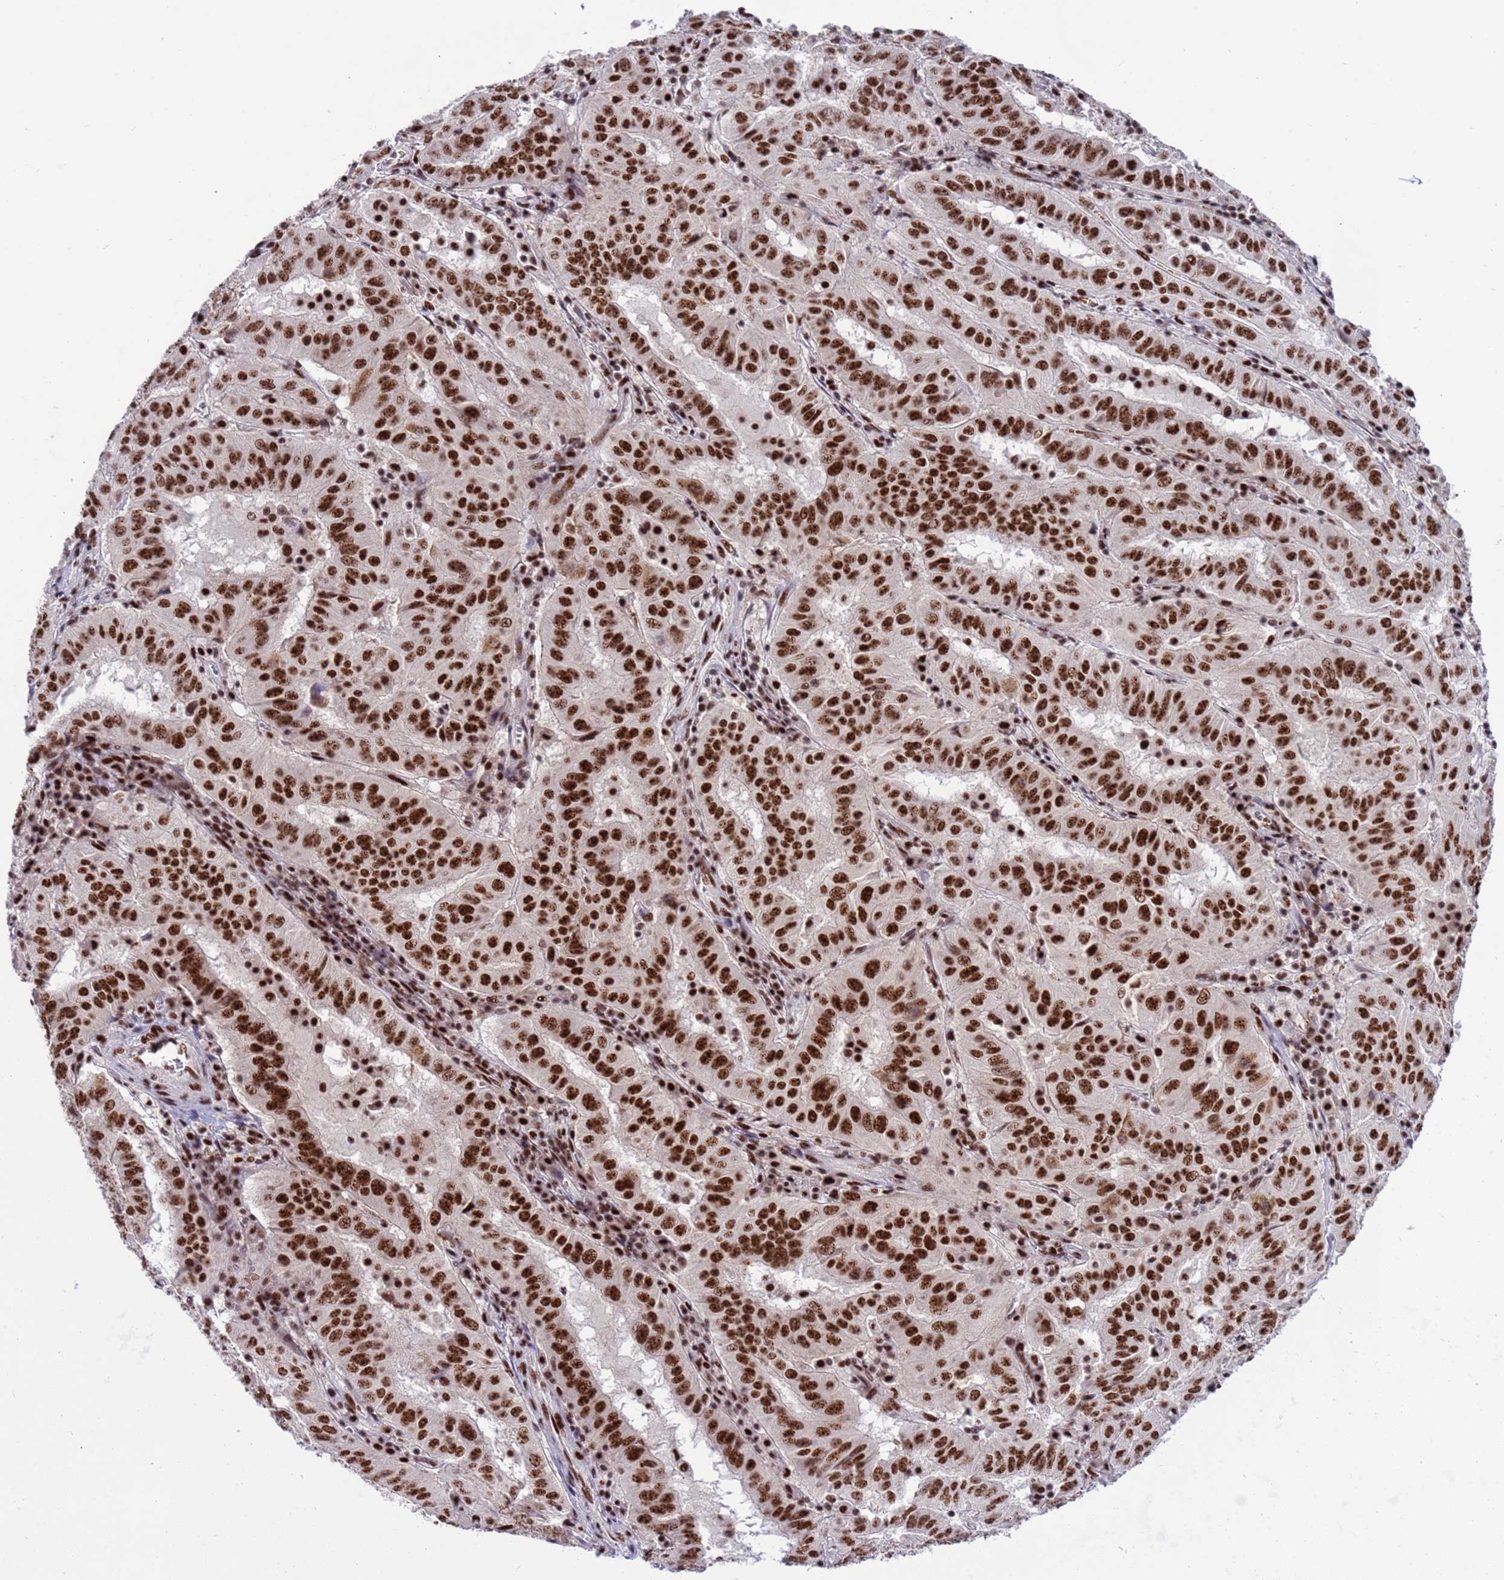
{"staining": {"intensity": "strong", "quantity": ">75%", "location": "nuclear"}, "tissue": "pancreatic cancer", "cell_type": "Tumor cells", "image_type": "cancer", "snomed": [{"axis": "morphology", "description": "Adenocarcinoma, NOS"}, {"axis": "topography", "description": "Pancreas"}], "caption": "Immunohistochemistry (DAB) staining of pancreatic cancer displays strong nuclear protein staining in about >75% of tumor cells.", "gene": "THOC2", "patient": {"sex": "male", "age": 63}}